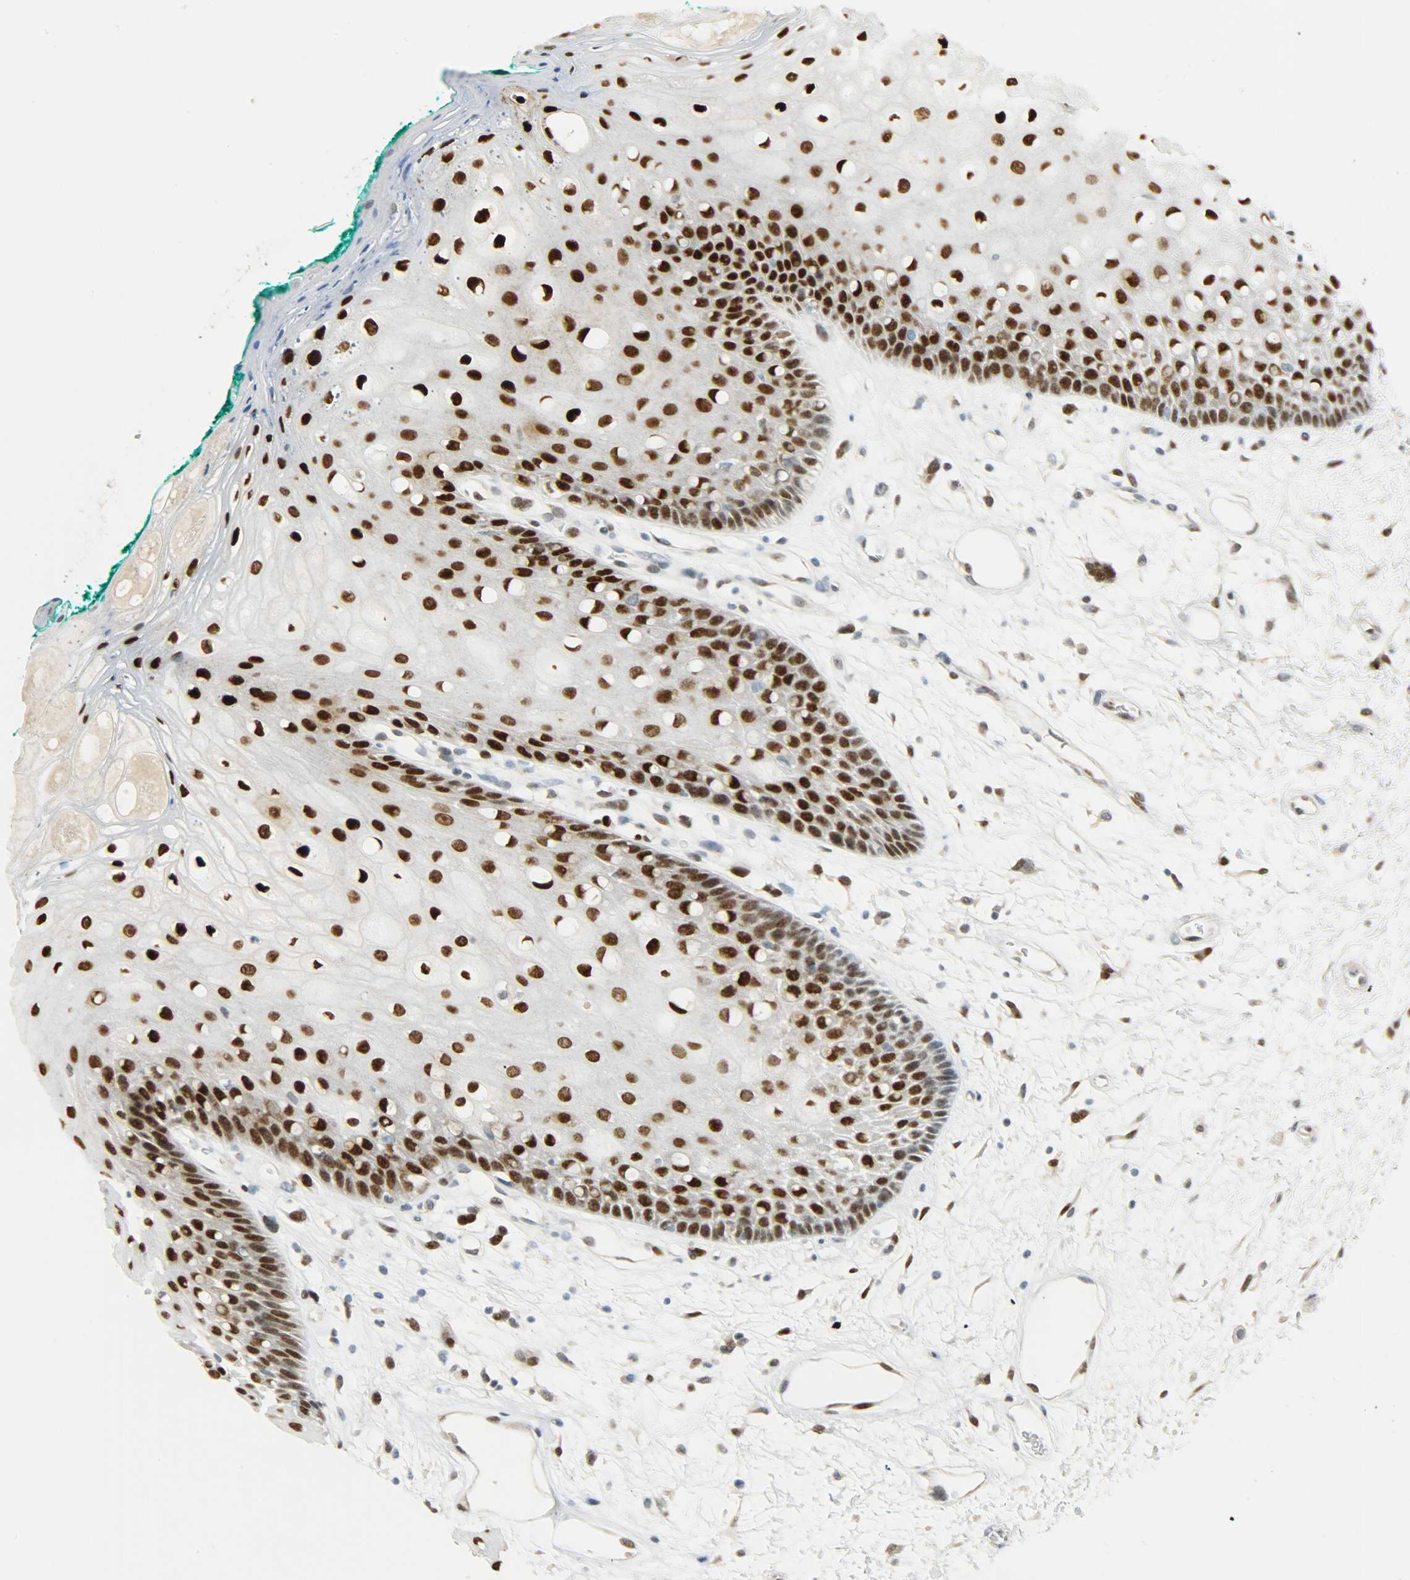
{"staining": {"intensity": "moderate", "quantity": ">75%", "location": "nuclear"}, "tissue": "oral mucosa", "cell_type": "Squamous epithelial cells", "image_type": "normal", "snomed": [{"axis": "morphology", "description": "Normal tissue, NOS"}, {"axis": "morphology", "description": "Squamous cell carcinoma, NOS"}, {"axis": "topography", "description": "Skeletal muscle"}, {"axis": "topography", "description": "Oral tissue"}, {"axis": "topography", "description": "Head-Neck"}], "caption": "Immunohistochemical staining of unremarkable oral mucosa demonstrates >75% levels of moderate nuclear protein staining in about >75% of squamous epithelial cells. Immunohistochemistry stains the protein in brown and the nuclei are stained blue.", "gene": "JUNB", "patient": {"sex": "female", "age": 84}}